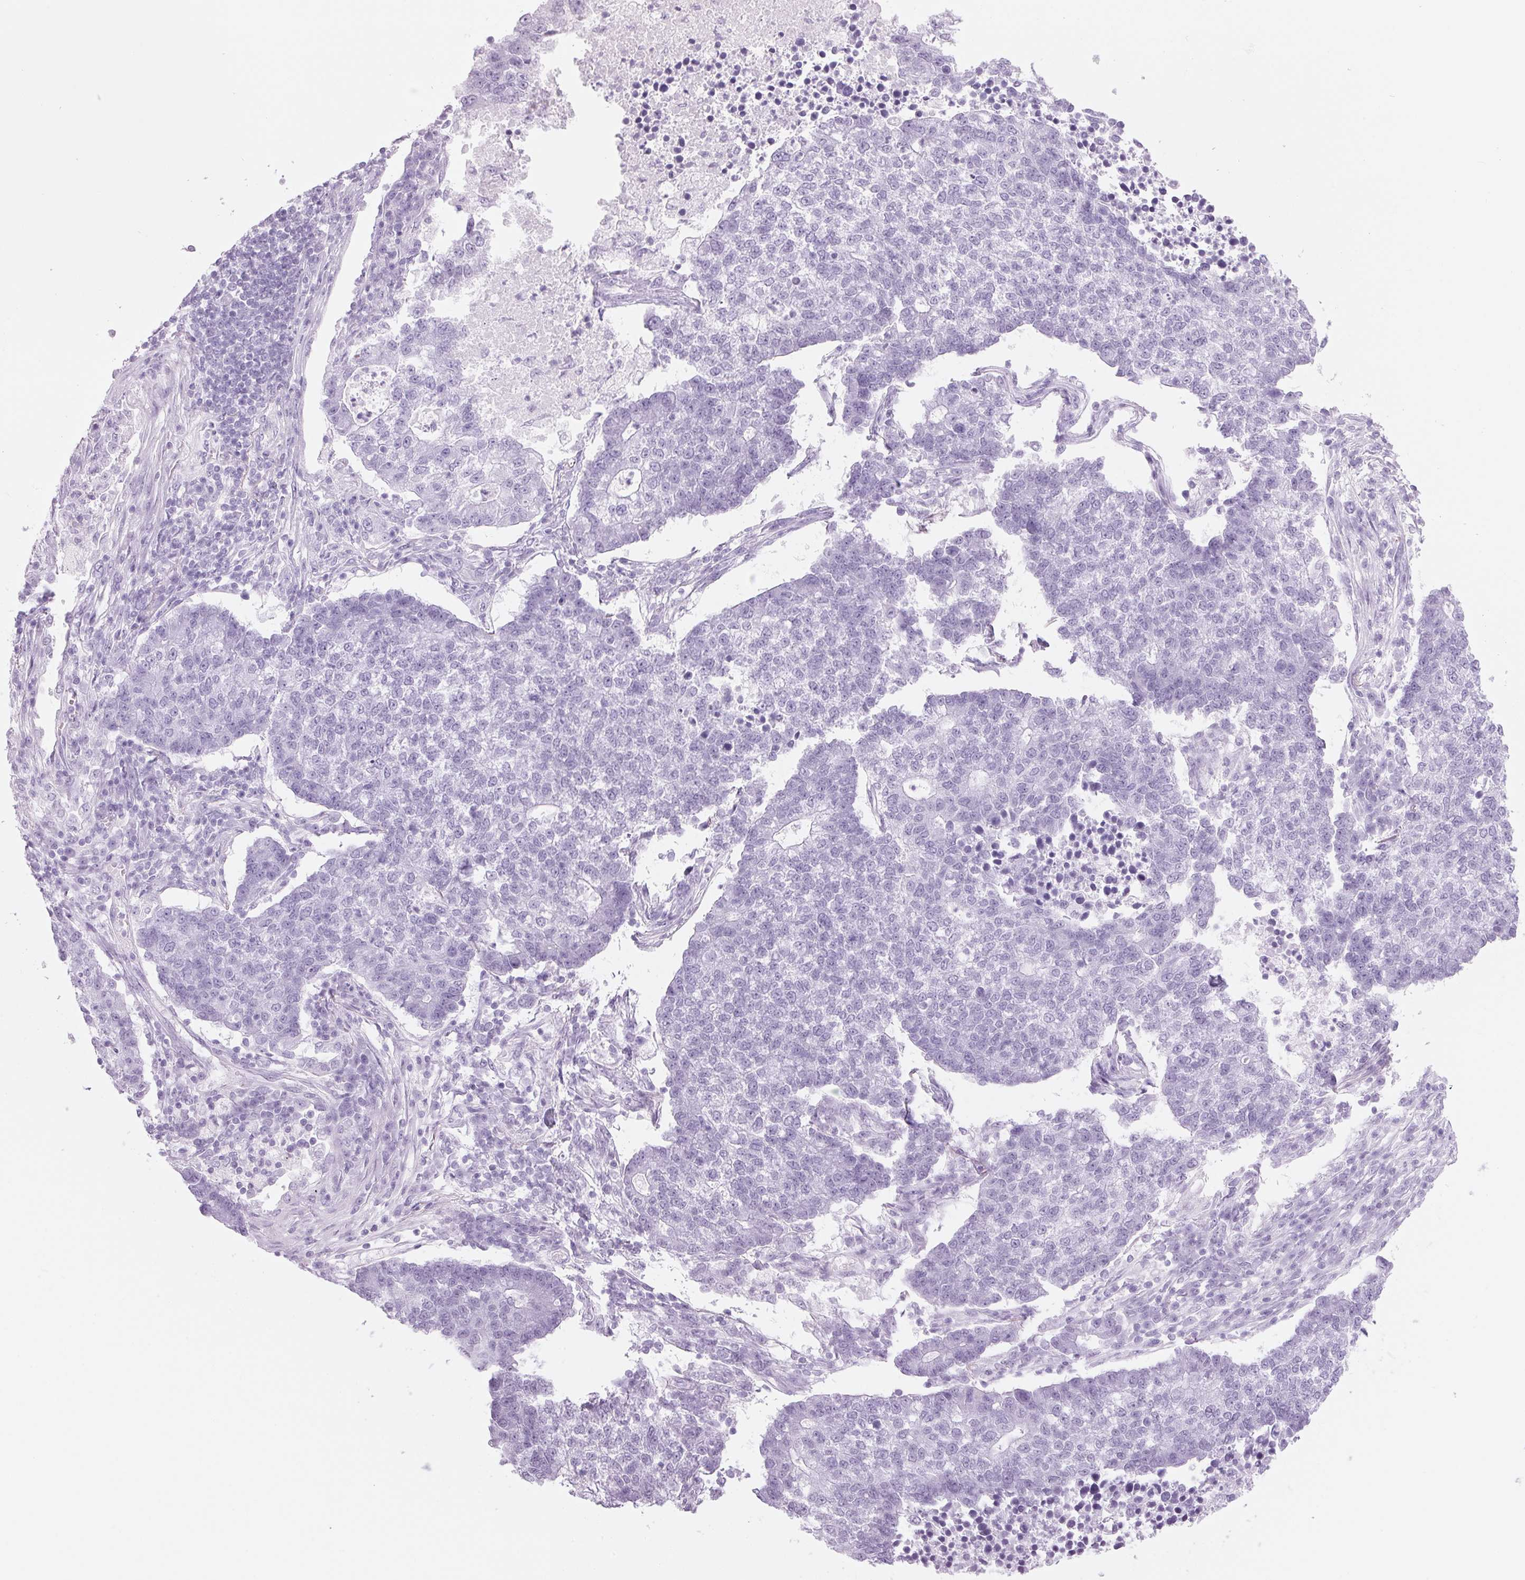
{"staining": {"intensity": "negative", "quantity": "none", "location": "none"}, "tissue": "lung cancer", "cell_type": "Tumor cells", "image_type": "cancer", "snomed": [{"axis": "morphology", "description": "Adenocarcinoma, NOS"}, {"axis": "topography", "description": "Lung"}], "caption": "This is an IHC micrograph of lung cancer. There is no expression in tumor cells.", "gene": "ADAM20", "patient": {"sex": "male", "age": 57}}